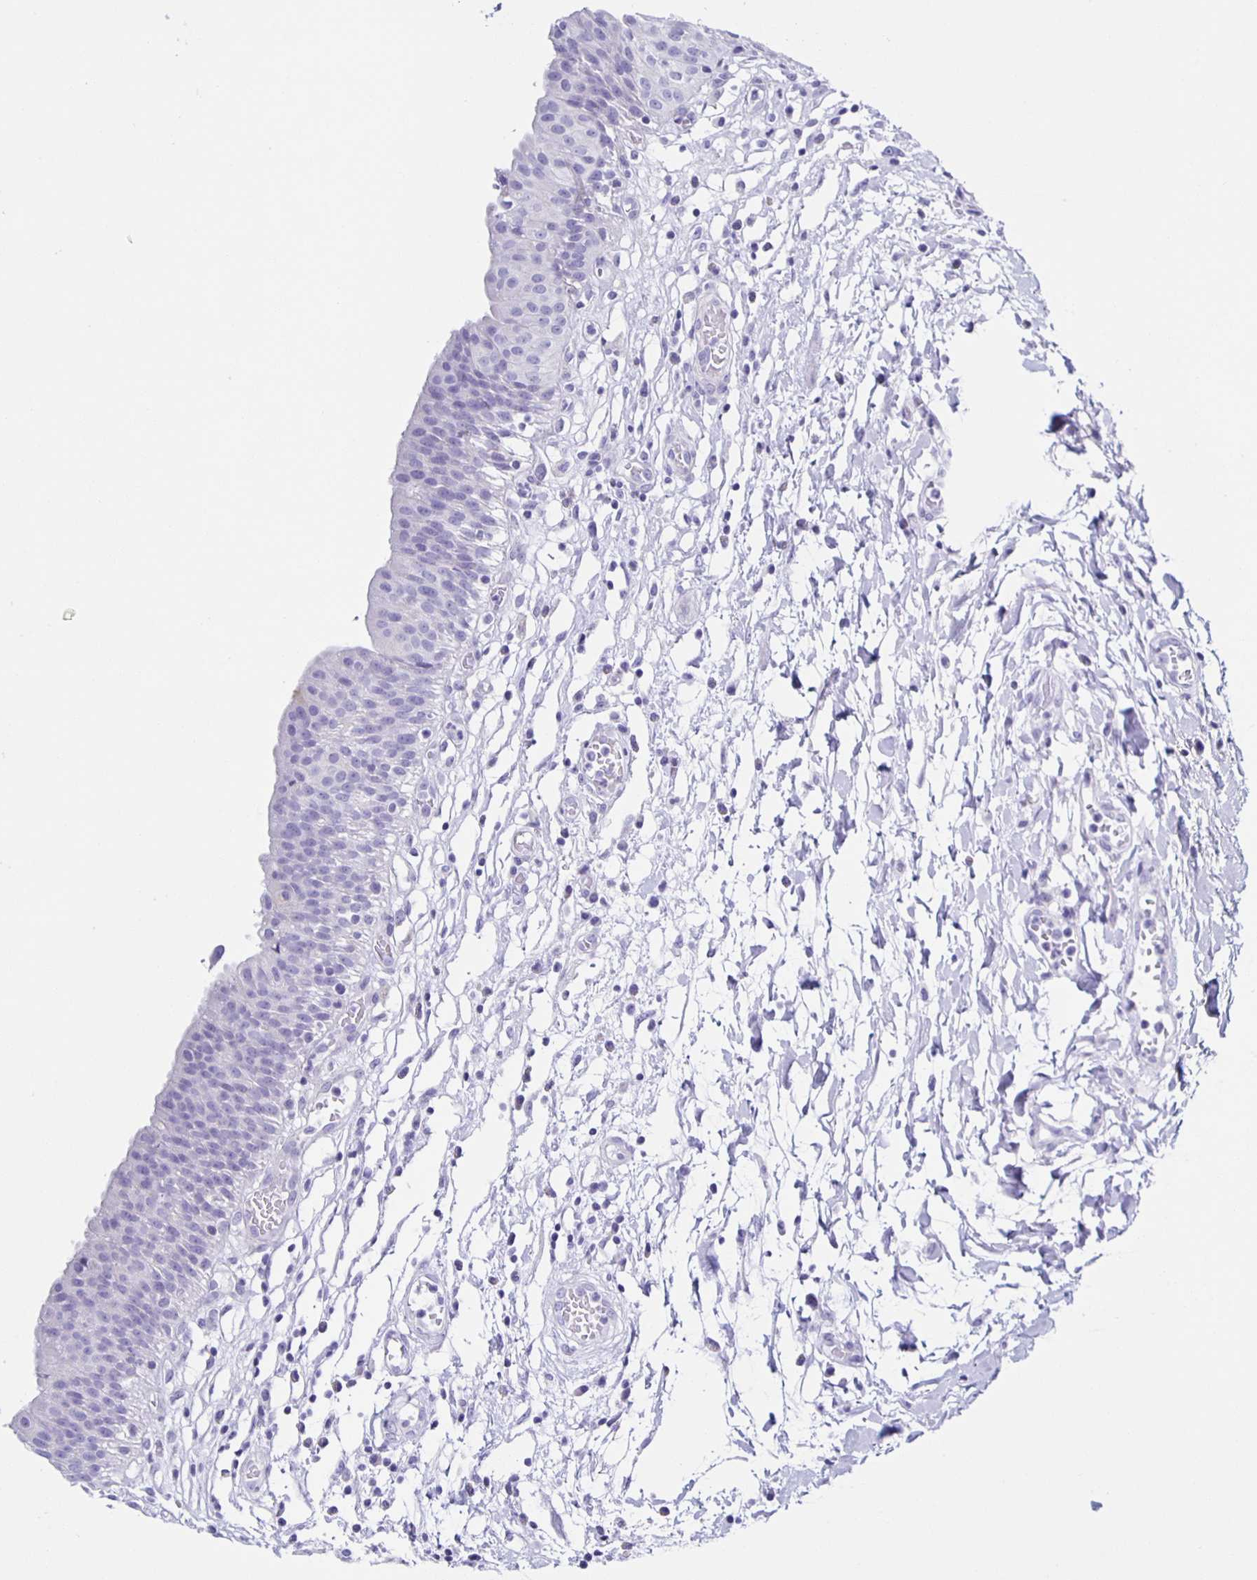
{"staining": {"intensity": "negative", "quantity": "none", "location": "none"}, "tissue": "urinary bladder", "cell_type": "Urothelial cells", "image_type": "normal", "snomed": [{"axis": "morphology", "description": "Normal tissue, NOS"}, {"axis": "topography", "description": "Urinary bladder"}], "caption": "Urinary bladder was stained to show a protein in brown. There is no significant positivity in urothelial cells. Nuclei are stained in blue.", "gene": "AQP6", "patient": {"sex": "male", "age": 64}}